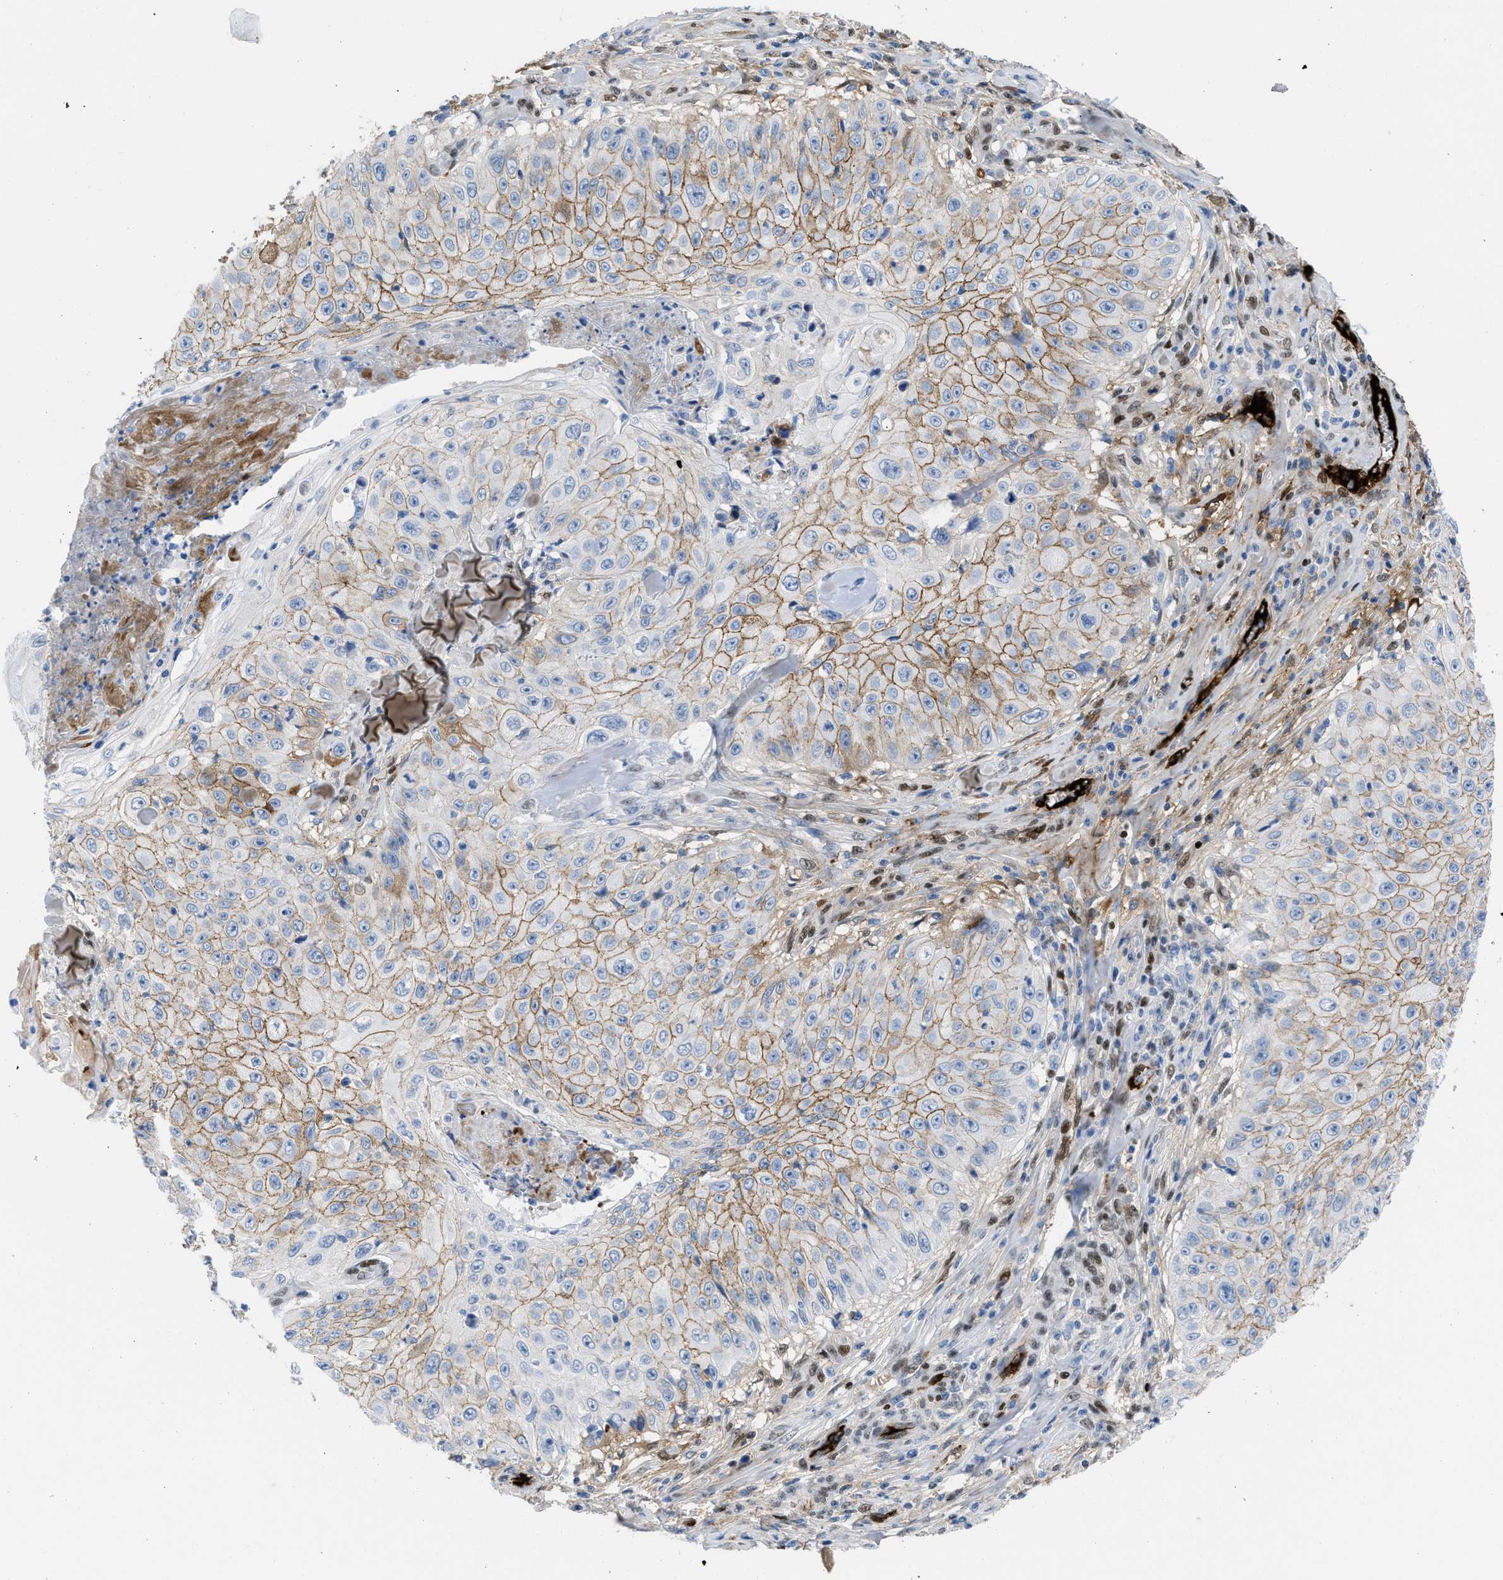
{"staining": {"intensity": "moderate", "quantity": "25%-75%", "location": "cytoplasmic/membranous"}, "tissue": "skin cancer", "cell_type": "Tumor cells", "image_type": "cancer", "snomed": [{"axis": "morphology", "description": "Squamous cell carcinoma, NOS"}, {"axis": "topography", "description": "Skin"}], "caption": "Immunohistochemistry (IHC) of human squamous cell carcinoma (skin) displays medium levels of moderate cytoplasmic/membranous positivity in about 25%-75% of tumor cells.", "gene": "LEF1", "patient": {"sex": "male", "age": 86}}